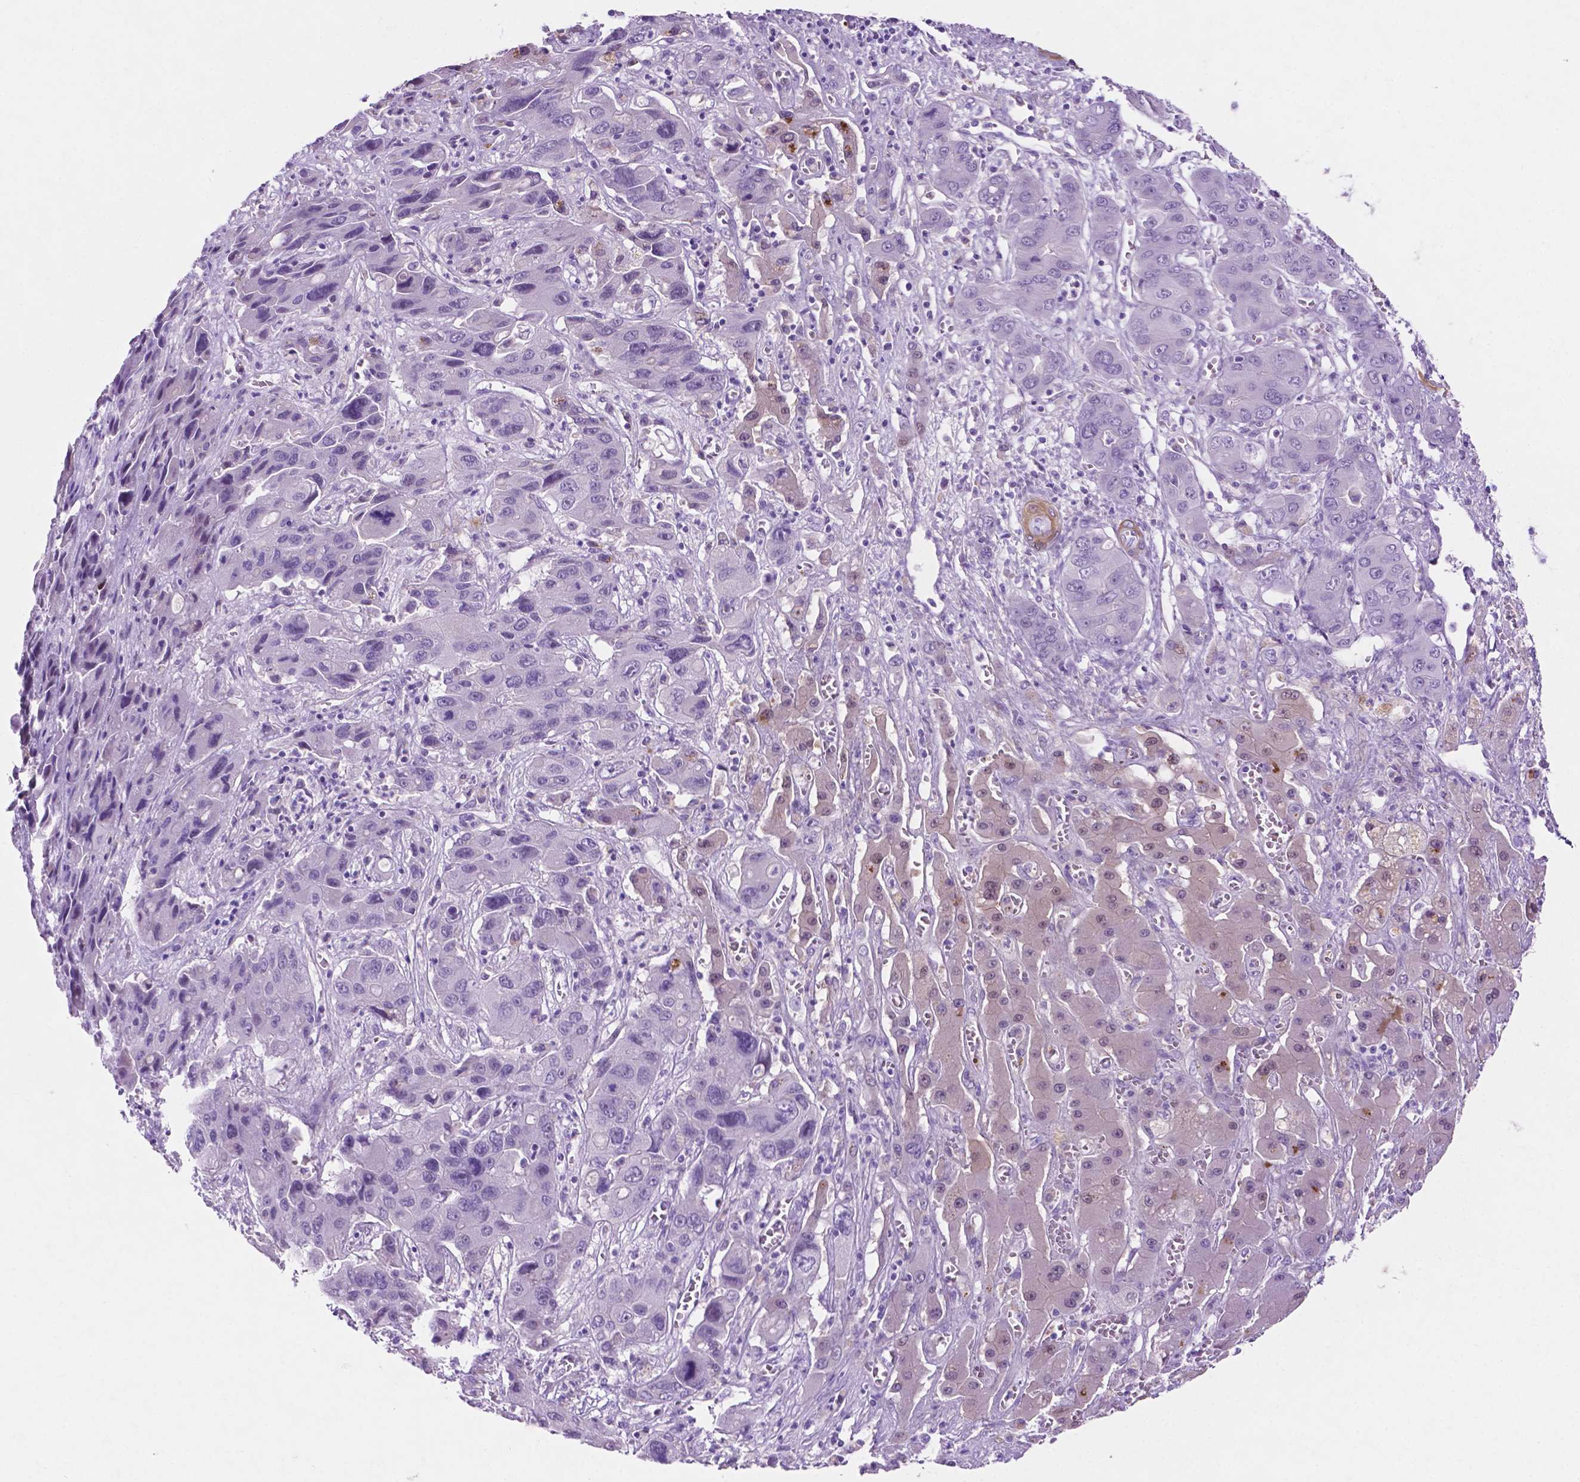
{"staining": {"intensity": "negative", "quantity": "none", "location": "none"}, "tissue": "liver cancer", "cell_type": "Tumor cells", "image_type": "cancer", "snomed": [{"axis": "morphology", "description": "Cholangiocarcinoma"}, {"axis": "topography", "description": "Liver"}], "caption": "Cholangiocarcinoma (liver) was stained to show a protein in brown. There is no significant expression in tumor cells. (Immunohistochemistry (ihc), brightfield microscopy, high magnification).", "gene": "ASPG", "patient": {"sex": "male", "age": 67}}